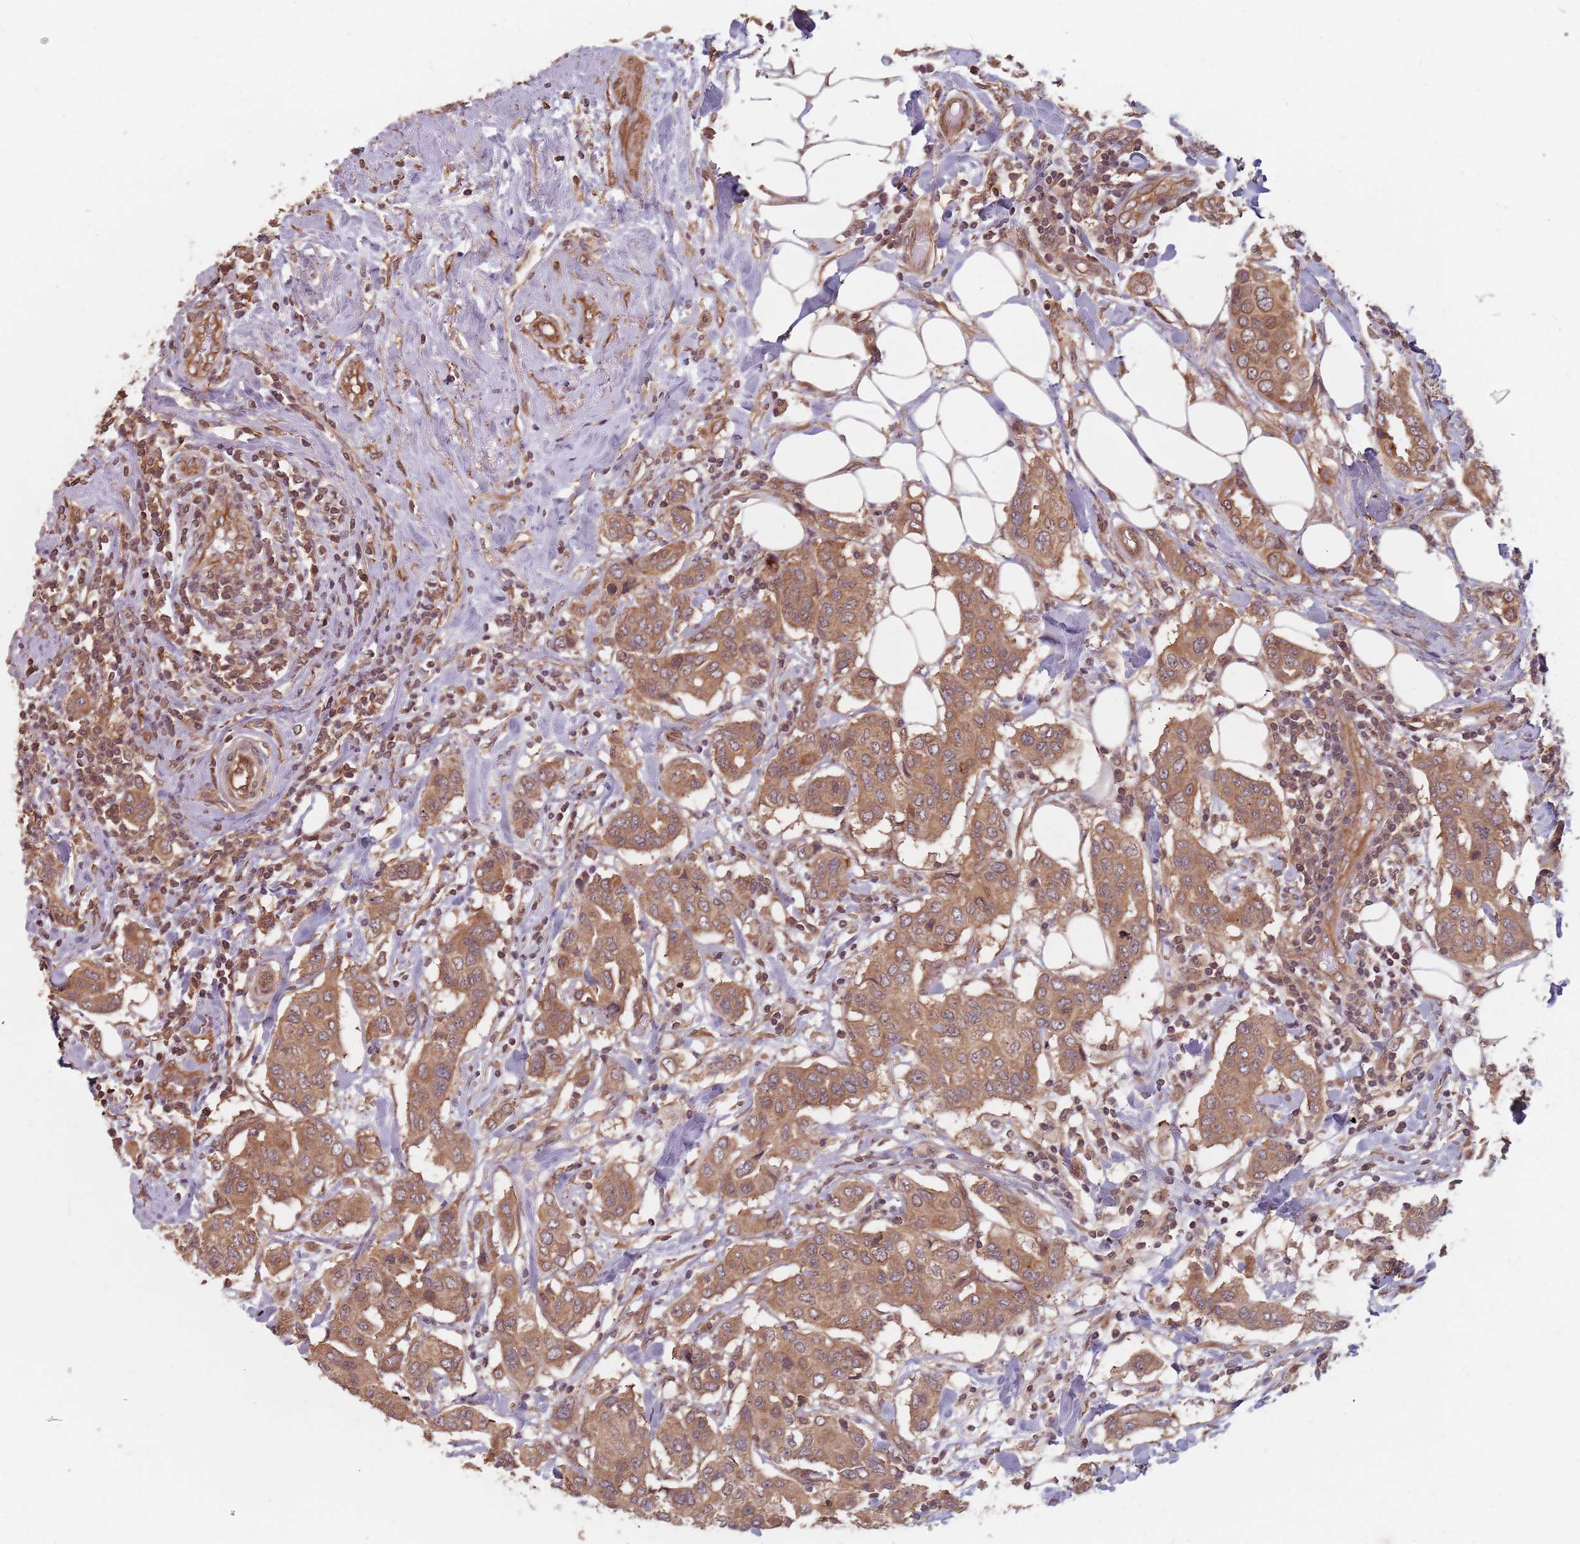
{"staining": {"intensity": "moderate", "quantity": ">75%", "location": "cytoplasmic/membranous"}, "tissue": "breast cancer", "cell_type": "Tumor cells", "image_type": "cancer", "snomed": [{"axis": "morphology", "description": "Lobular carcinoma"}, {"axis": "topography", "description": "Breast"}], "caption": "Immunohistochemistry of breast cancer displays medium levels of moderate cytoplasmic/membranous positivity in about >75% of tumor cells.", "gene": "C3orf14", "patient": {"sex": "female", "age": 51}}